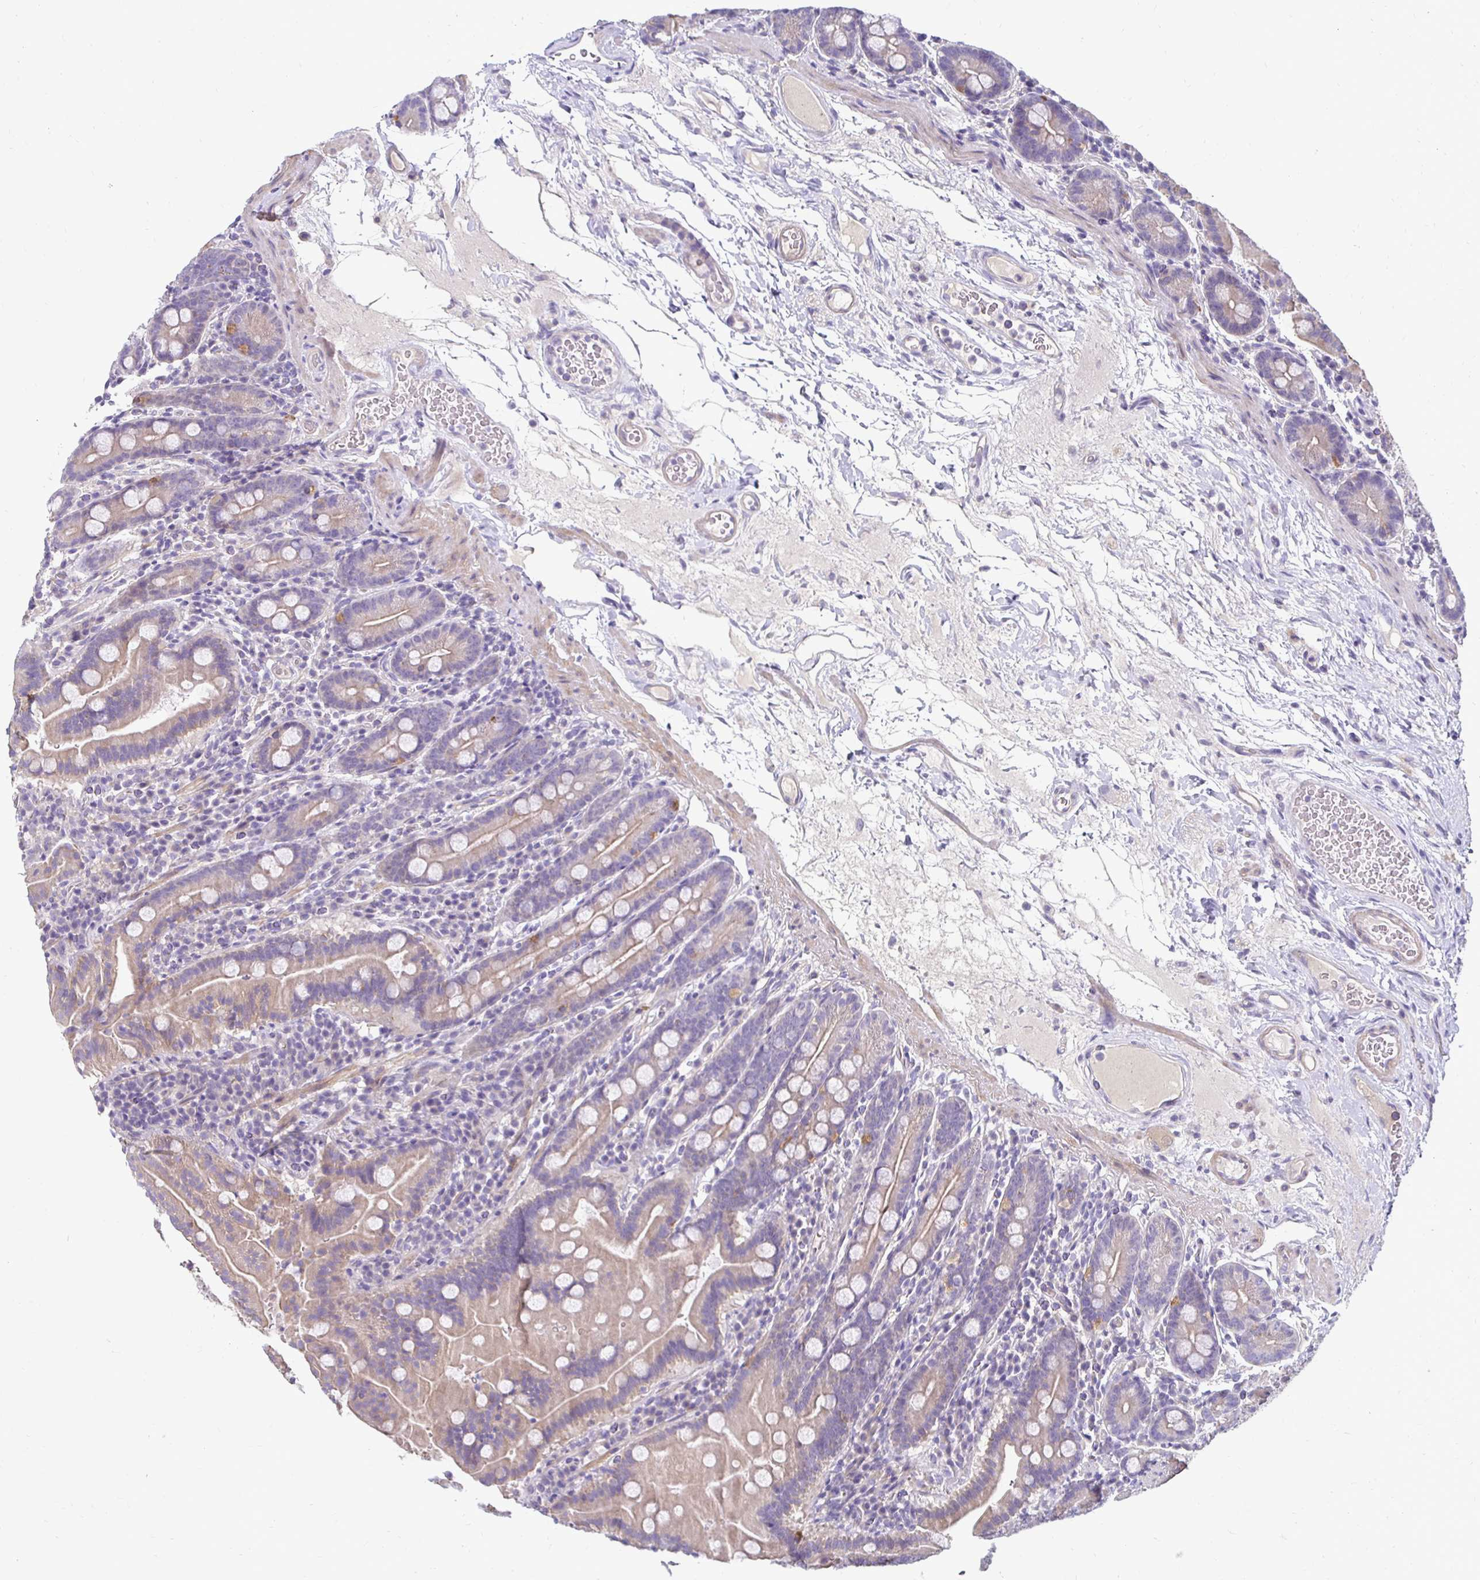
{"staining": {"intensity": "weak", "quantity": "25%-75%", "location": "cytoplasmic/membranous"}, "tissue": "small intestine", "cell_type": "Glandular cells", "image_type": "normal", "snomed": [{"axis": "morphology", "description": "Normal tissue, NOS"}, {"axis": "topography", "description": "Small intestine"}], "caption": "The immunohistochemical stain shows weak cytoplasmic/membranous staining in glandular cells of benign small intestine. Using DAB (3,3'-diaminobenzidine) (brown) and hematoxylin (blue) stains, captured at high magnification using brightfield microscopy.", "gene": "AKAP6", "patient": {"sex": "male", "age": 26}}